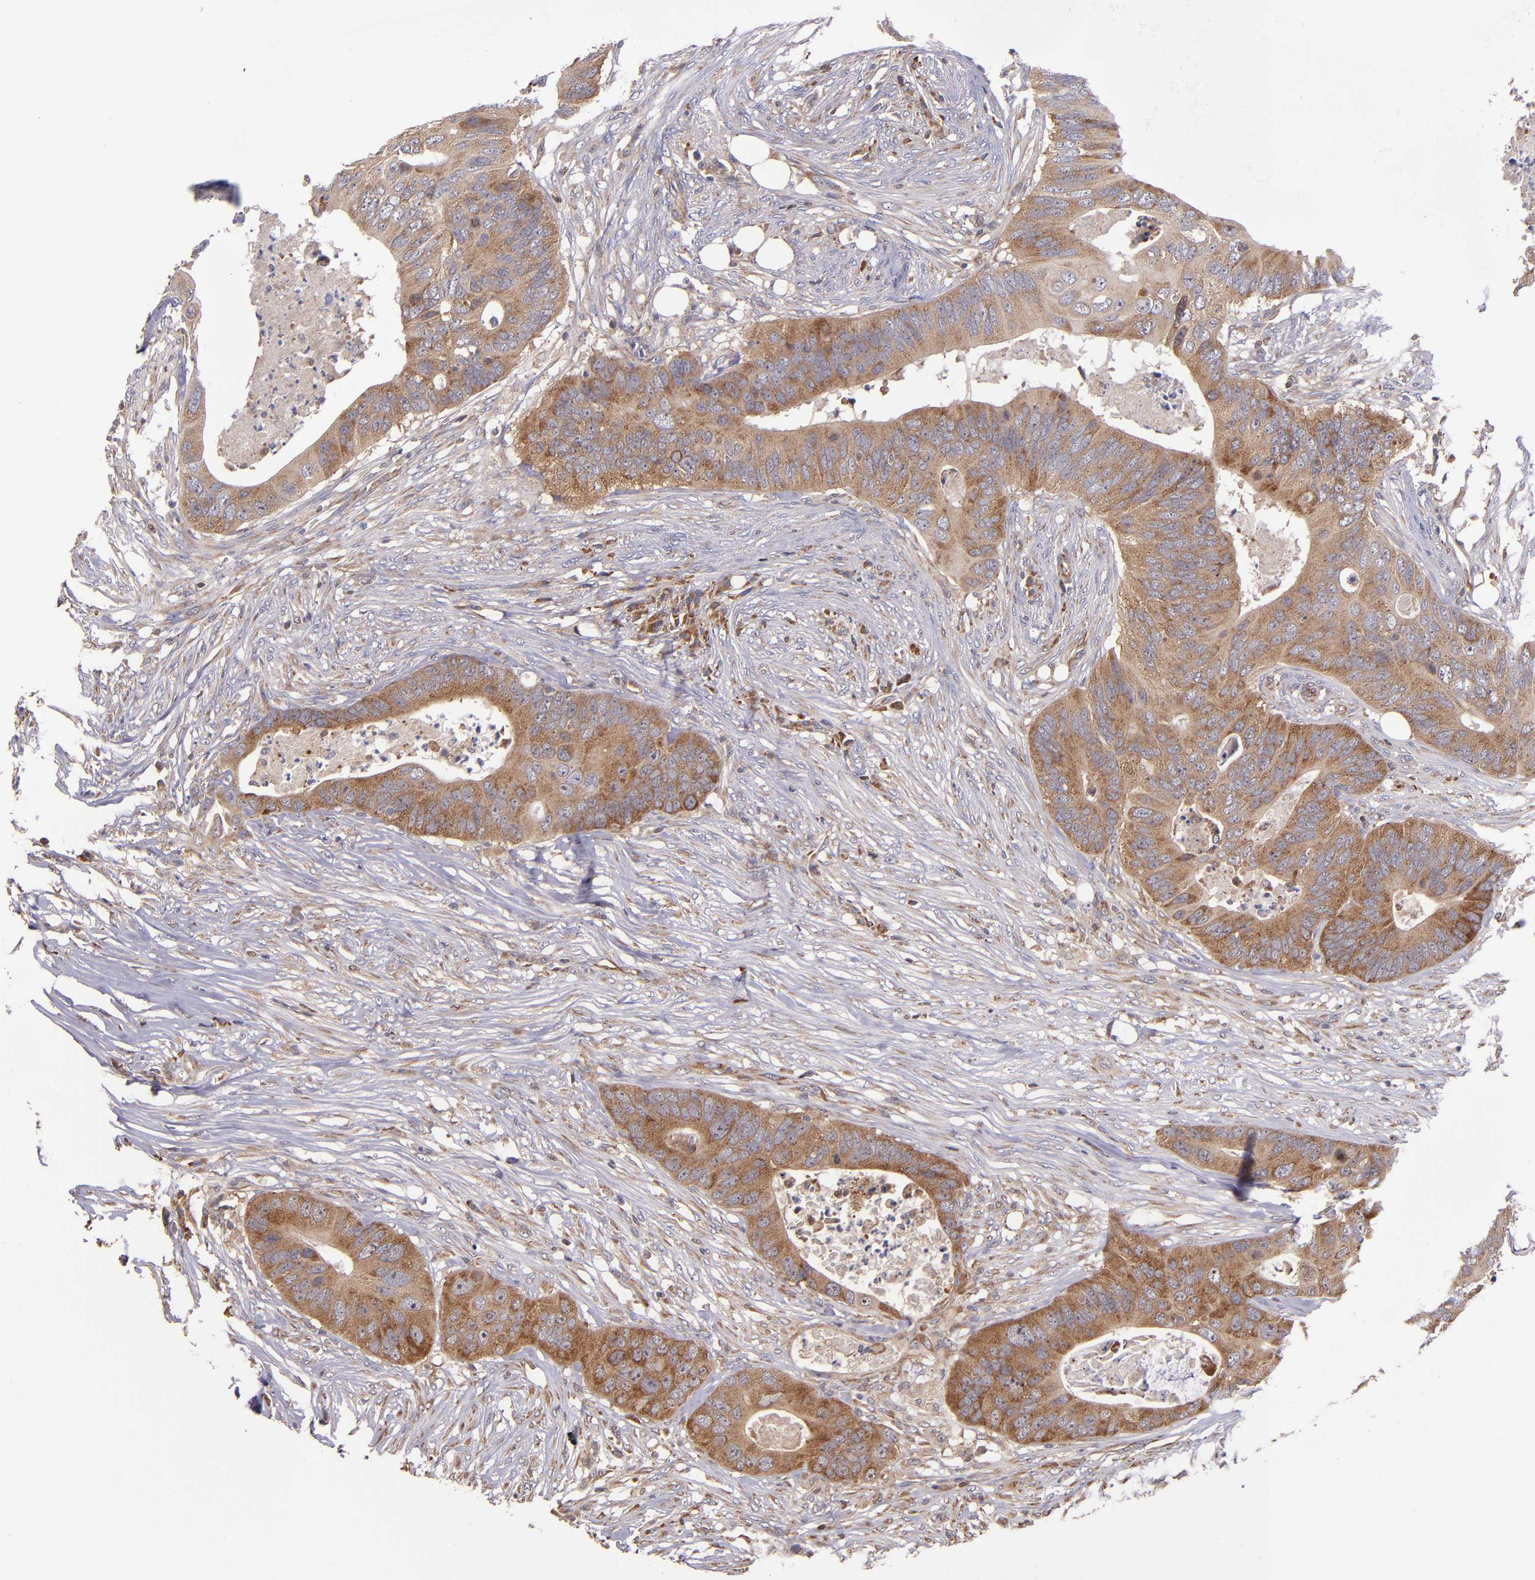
{"staining": {"intensity": "moderate", "quantity": ">75%", "location": "cytoplasmic/membranous"}, "tissue": "colorectal cancer", "cell_type": "Tumor cells", "image_type": "cancer", "snomed": [{"axis": "morphology", "description": "Adenocarcinoma, NOS"}, {"axis": "topography", "description": "Colon"}], "caption": "Tumor cells demonstrate moderate cytoplasmic/membranous staining in approximately >75% of cells in colorectal cancer. The protein of interest is stained brown, and the nuclei are stained in blue (DAB (3,3'-diaminobenzidine) IHC with brightfield microscopy, high magnification).", "gene": "EIF4ENIF1", "patient": {"sex": "male", "age": 71}}